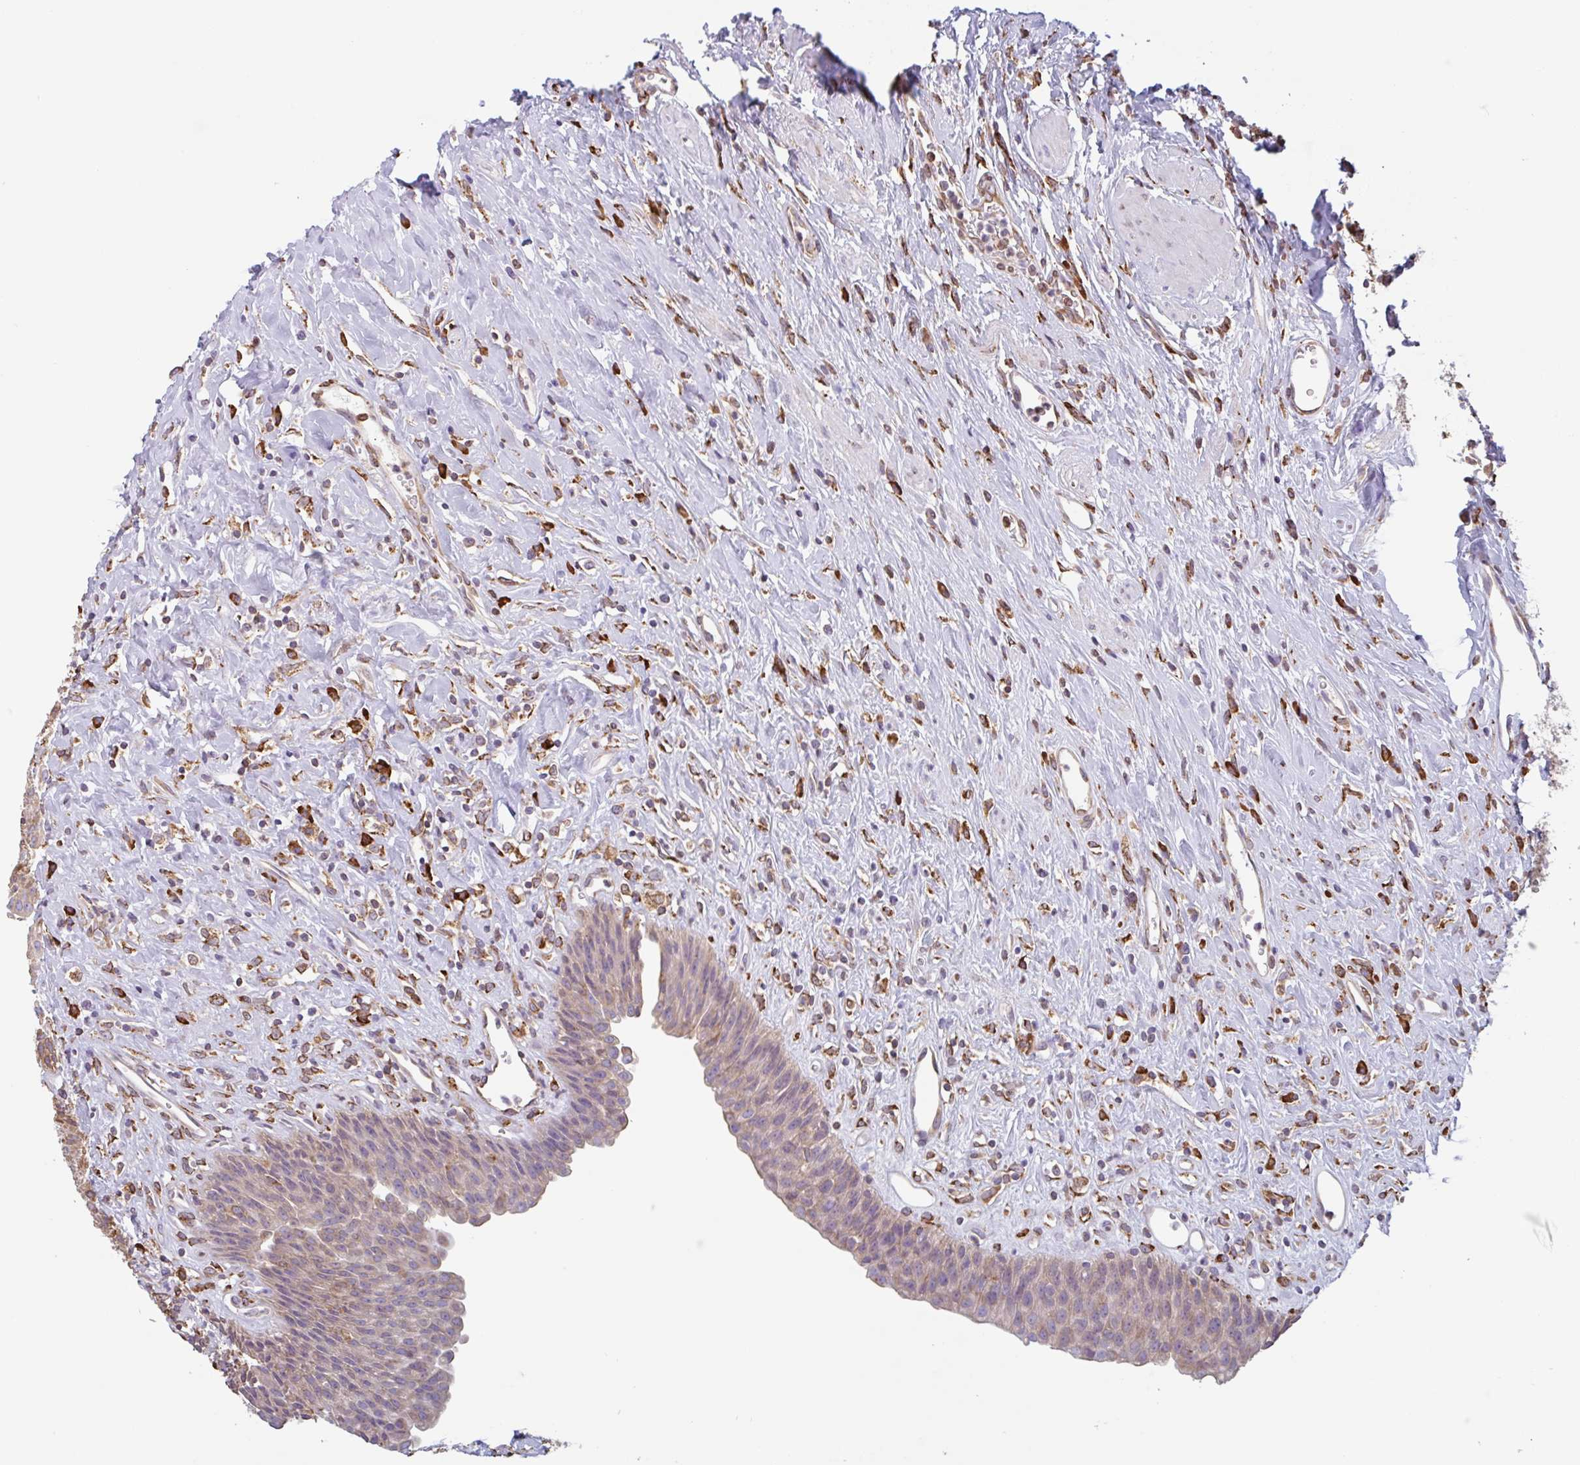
{"staining": {"intensity": "moderate", "quantity": "25%-75%", "location": "cytoplasmic/membranous"}, "tissue": "urinary bladder", "cell_type": "Urothelial cells", "image_type": "normal", "snomed": [{"axis": "morphology", "description": "Normal tissue, NOS"}, {"axis": "topography", "description": "Urinary bladder"}], "caption": "High-magnification brightfield microscopy of normal urinary bladder stained with DAB (brown) and counterstained with hematoxylin (blue). urothelial cells exhibit moderate cytoplasmic/membranous positivity is identified in approximately25%-75% of cells.", "gene": "DOK4", "patient": {"sex": "female", "age": 56}}